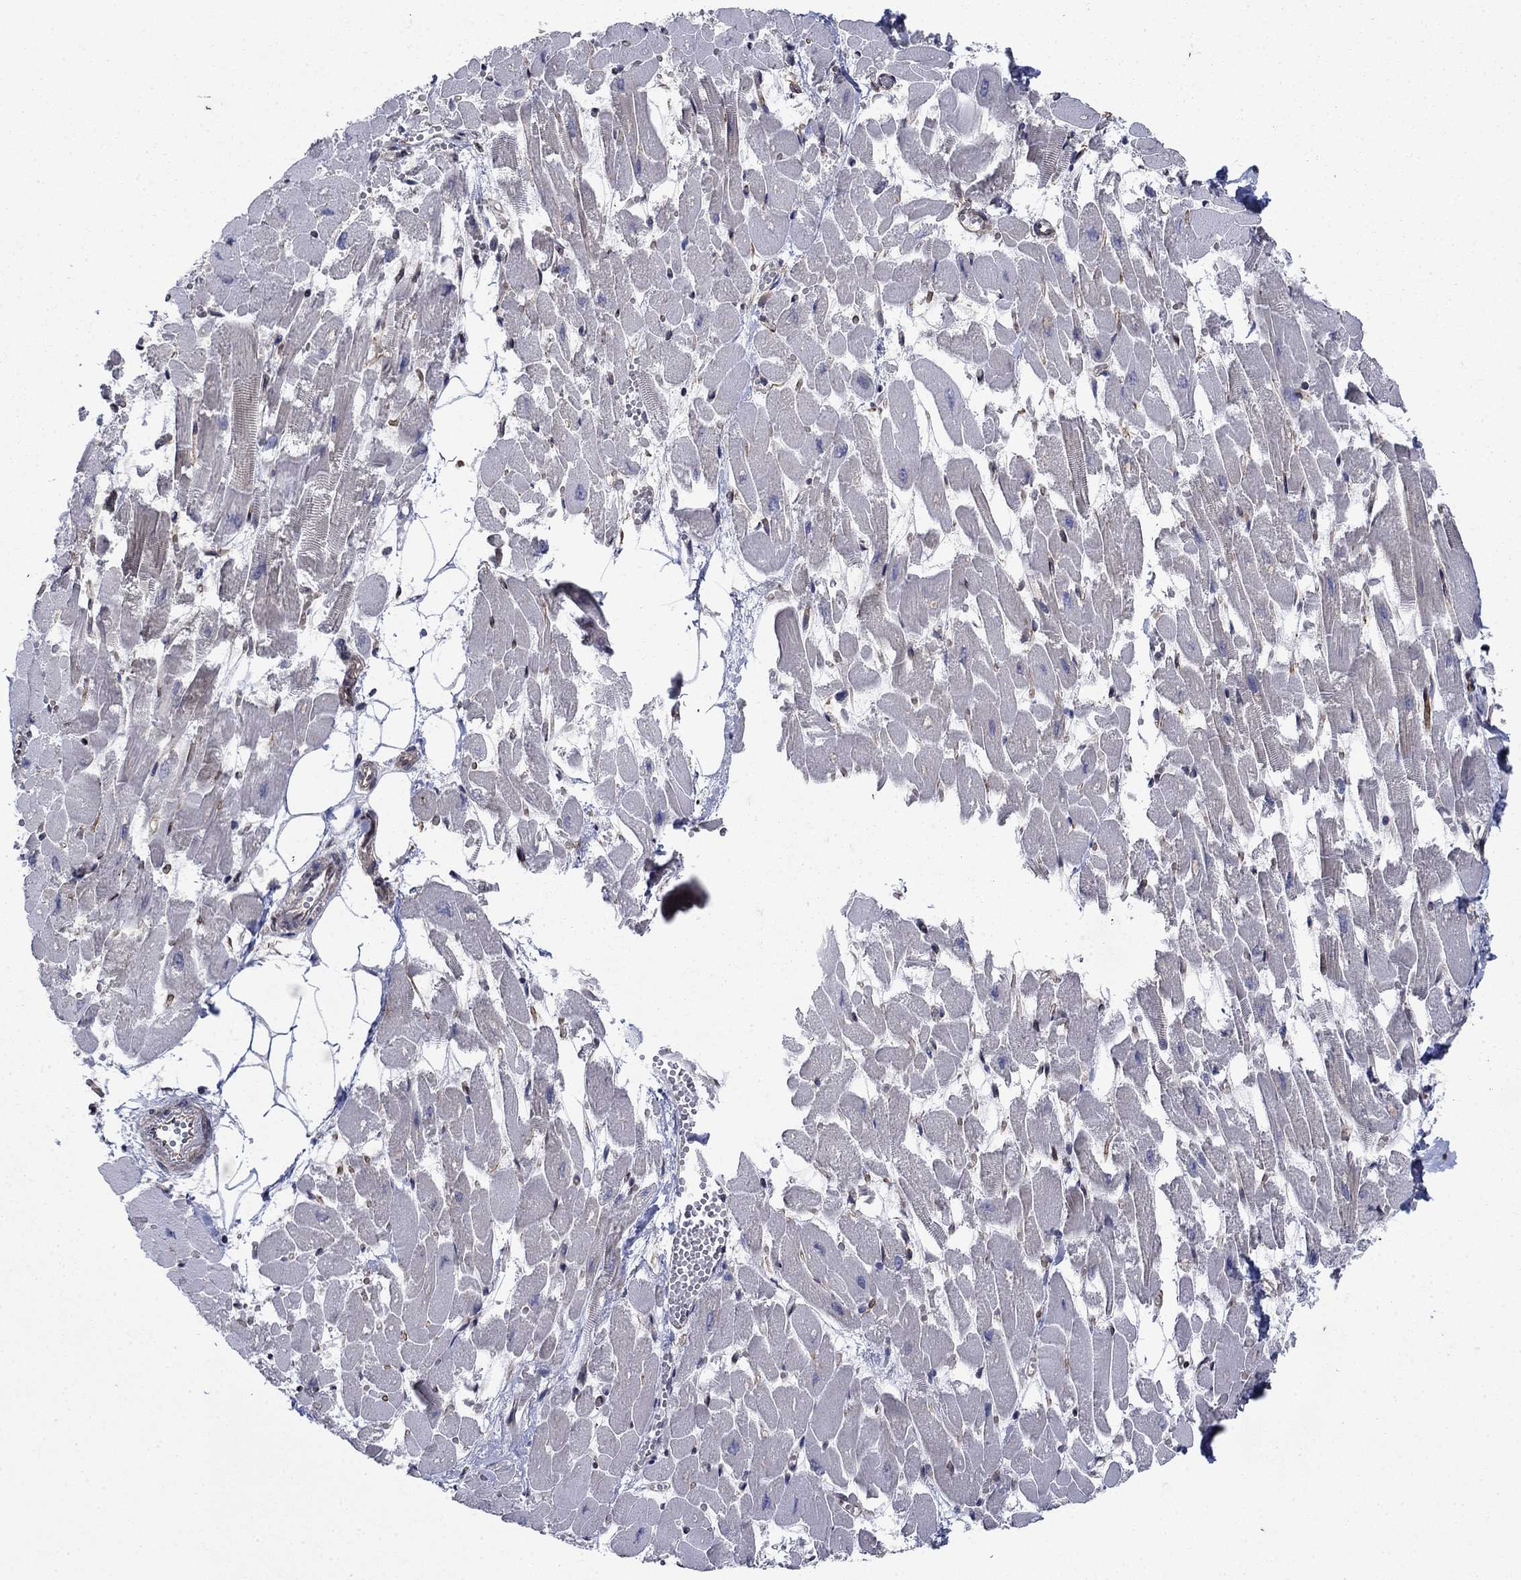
{"staining": {"intensity": "negative", "quantity": "none", "location": "none"}, "tissue": "heart muscle", "cell_type": "Cardiomyocytes", "image_type": "normal", "snomed": [{"axis": "morphology", "description": "Normal tissue, NOS"}, {"axis": "topography", "description": "Heart"}], "caption": "DAB immunohistochemical staining of benign heart muscle shows no significant positivity in cardiomyocytes. The staining was performed using DAB (3,3'-diaminobenzidine) to visualize the protein expression in brown, while the nuclei were stained in blue with hematoxylin (Magnification: 20x).", "gene": "DHRS7", "patient": {"sex": "female", "age": 52}}